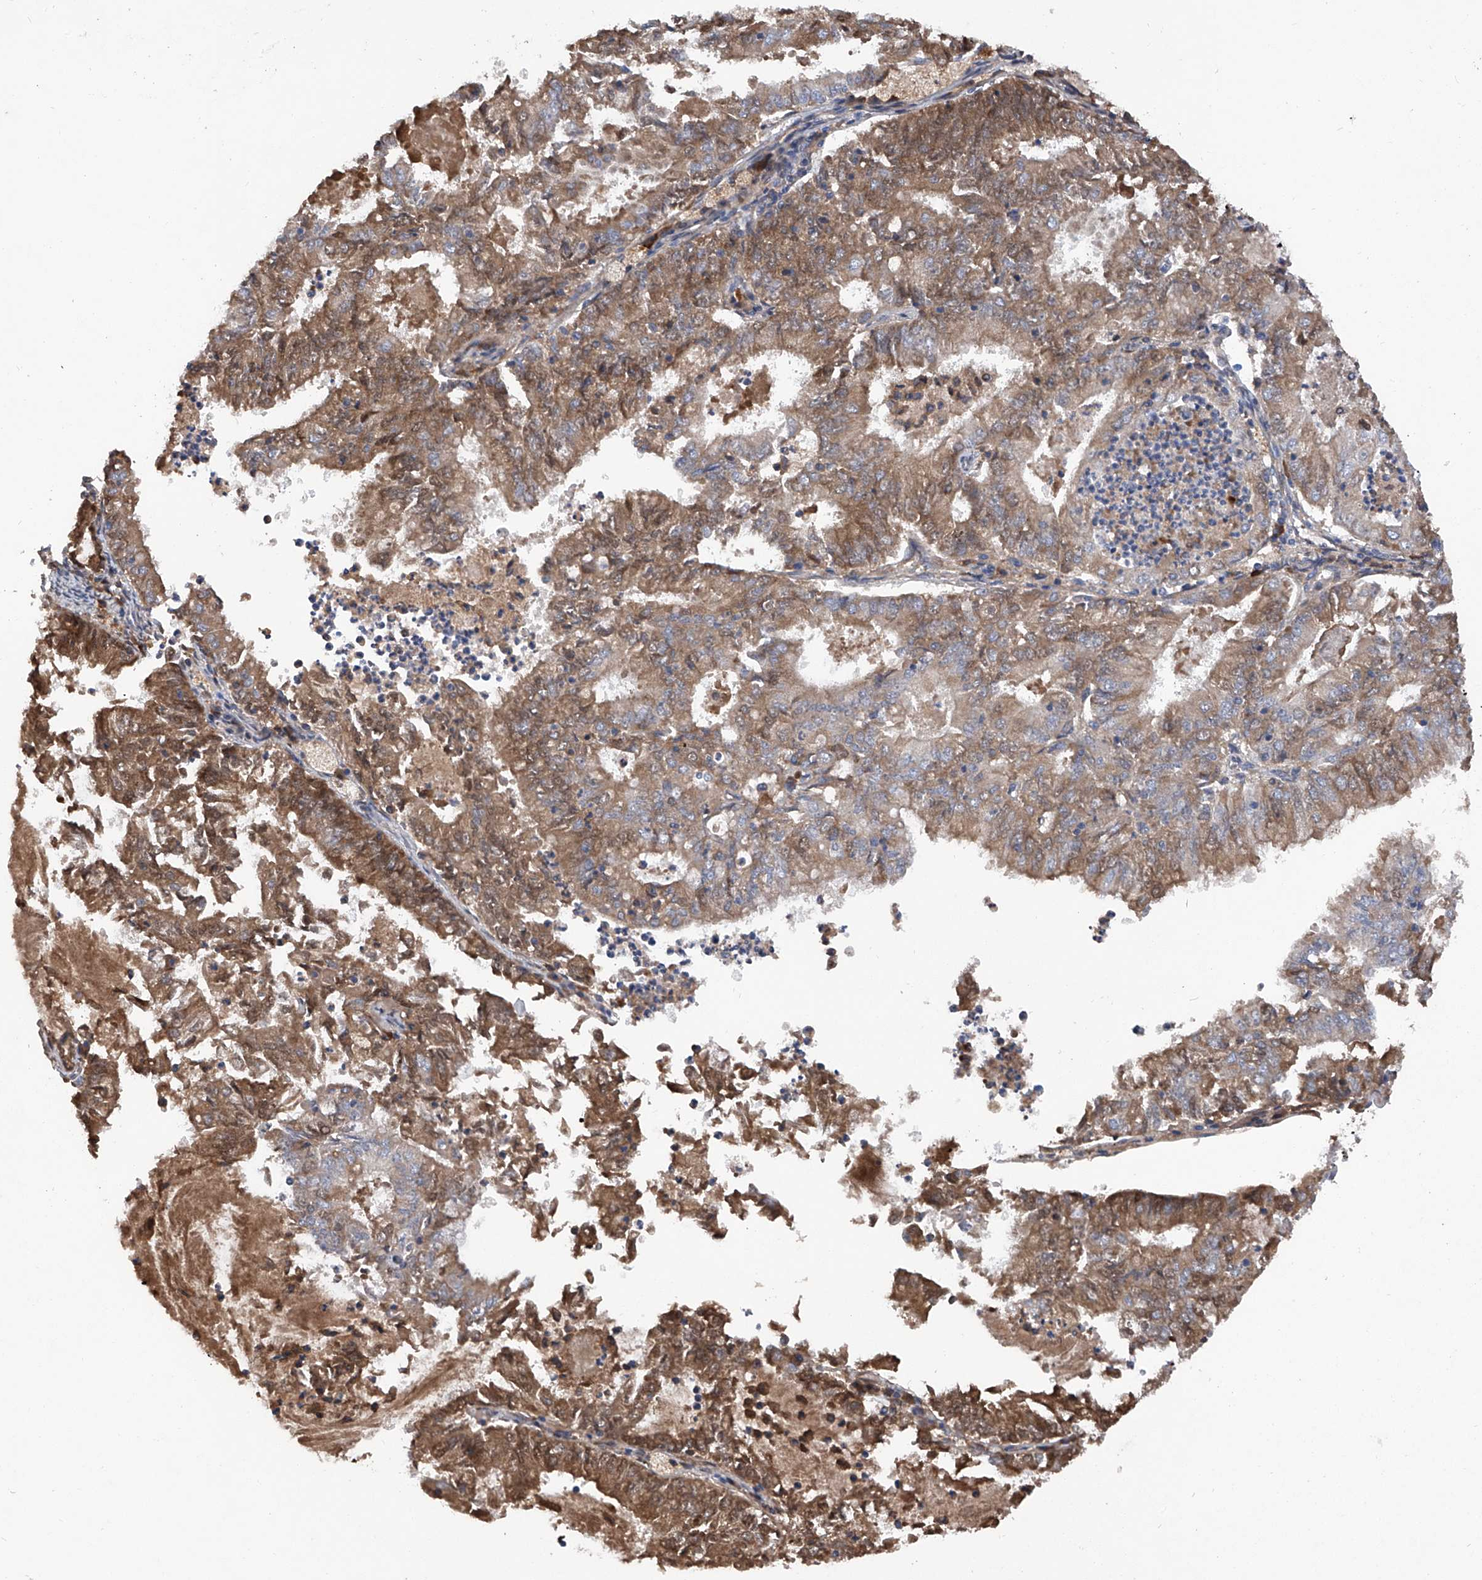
{"staining": {"intensity": "strong", "quantity": ">75%", "location": "cytoplasmic/membranous"}, "tissue": "endometrial cancer", "cell_type": "Tumor cells", "image_type": "cancer", "snomed": [{"axis": "morphology", "description": "Adenocarcinoma, NOS"}, {"axis": "topography", "description": "Endometrium"}], "caption": "The micrograph exhibits staining of endometrial cancer (adenocarcinoma), revealing strong cytoplasmic/membranous protein positivity (brown color) within tumor cells. (Brightfield microscopy of DAB IHC at high magnification).", "gene": "ASCC3", "patient": {"sex": "female", "age": 57}}